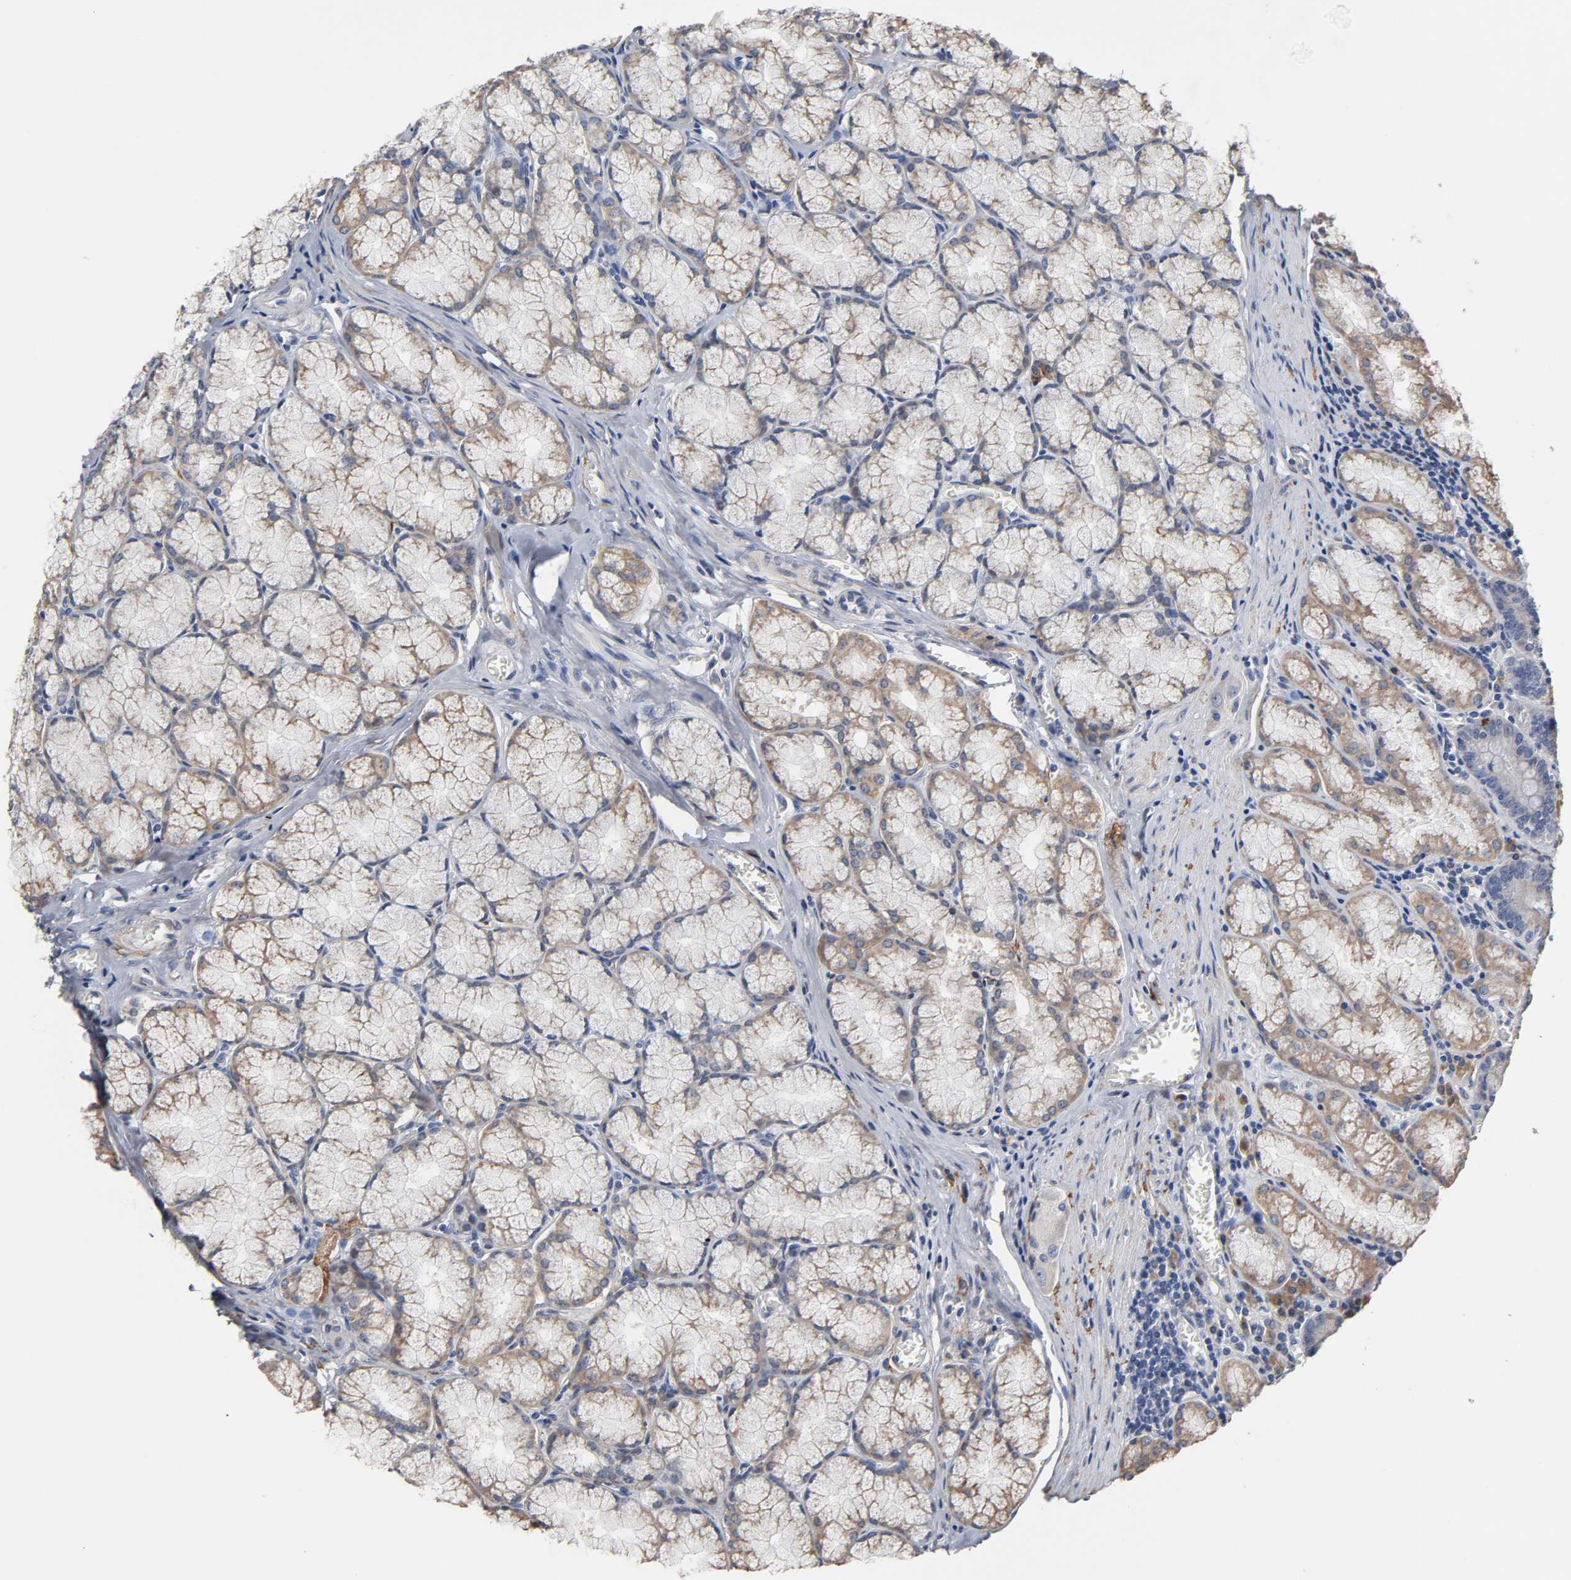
{"staining": {"intensity": "moderate", "quantity": ">75%", "location": "cytoplasmic/membranous"}, "tissue": "stomach", "cell_type": "Glandular cells", "image_type": "normal", "snomed": [{"axis": "morphology", "description": "Normal tissue, NOS"}, {"axis": "topography", "description": "Stomach, lower"}], "caption": "Immunohistochemistry (IHC) (DAB) staining of benign stomach reveals moderate cytoplasmic/membranous protein positivity in about >75% of glandular cells. (Brightfield microscopy of DAB IHC at high magnification).", "gene": "HDLBP", "patient": {"sex": "male", "age": 56}}